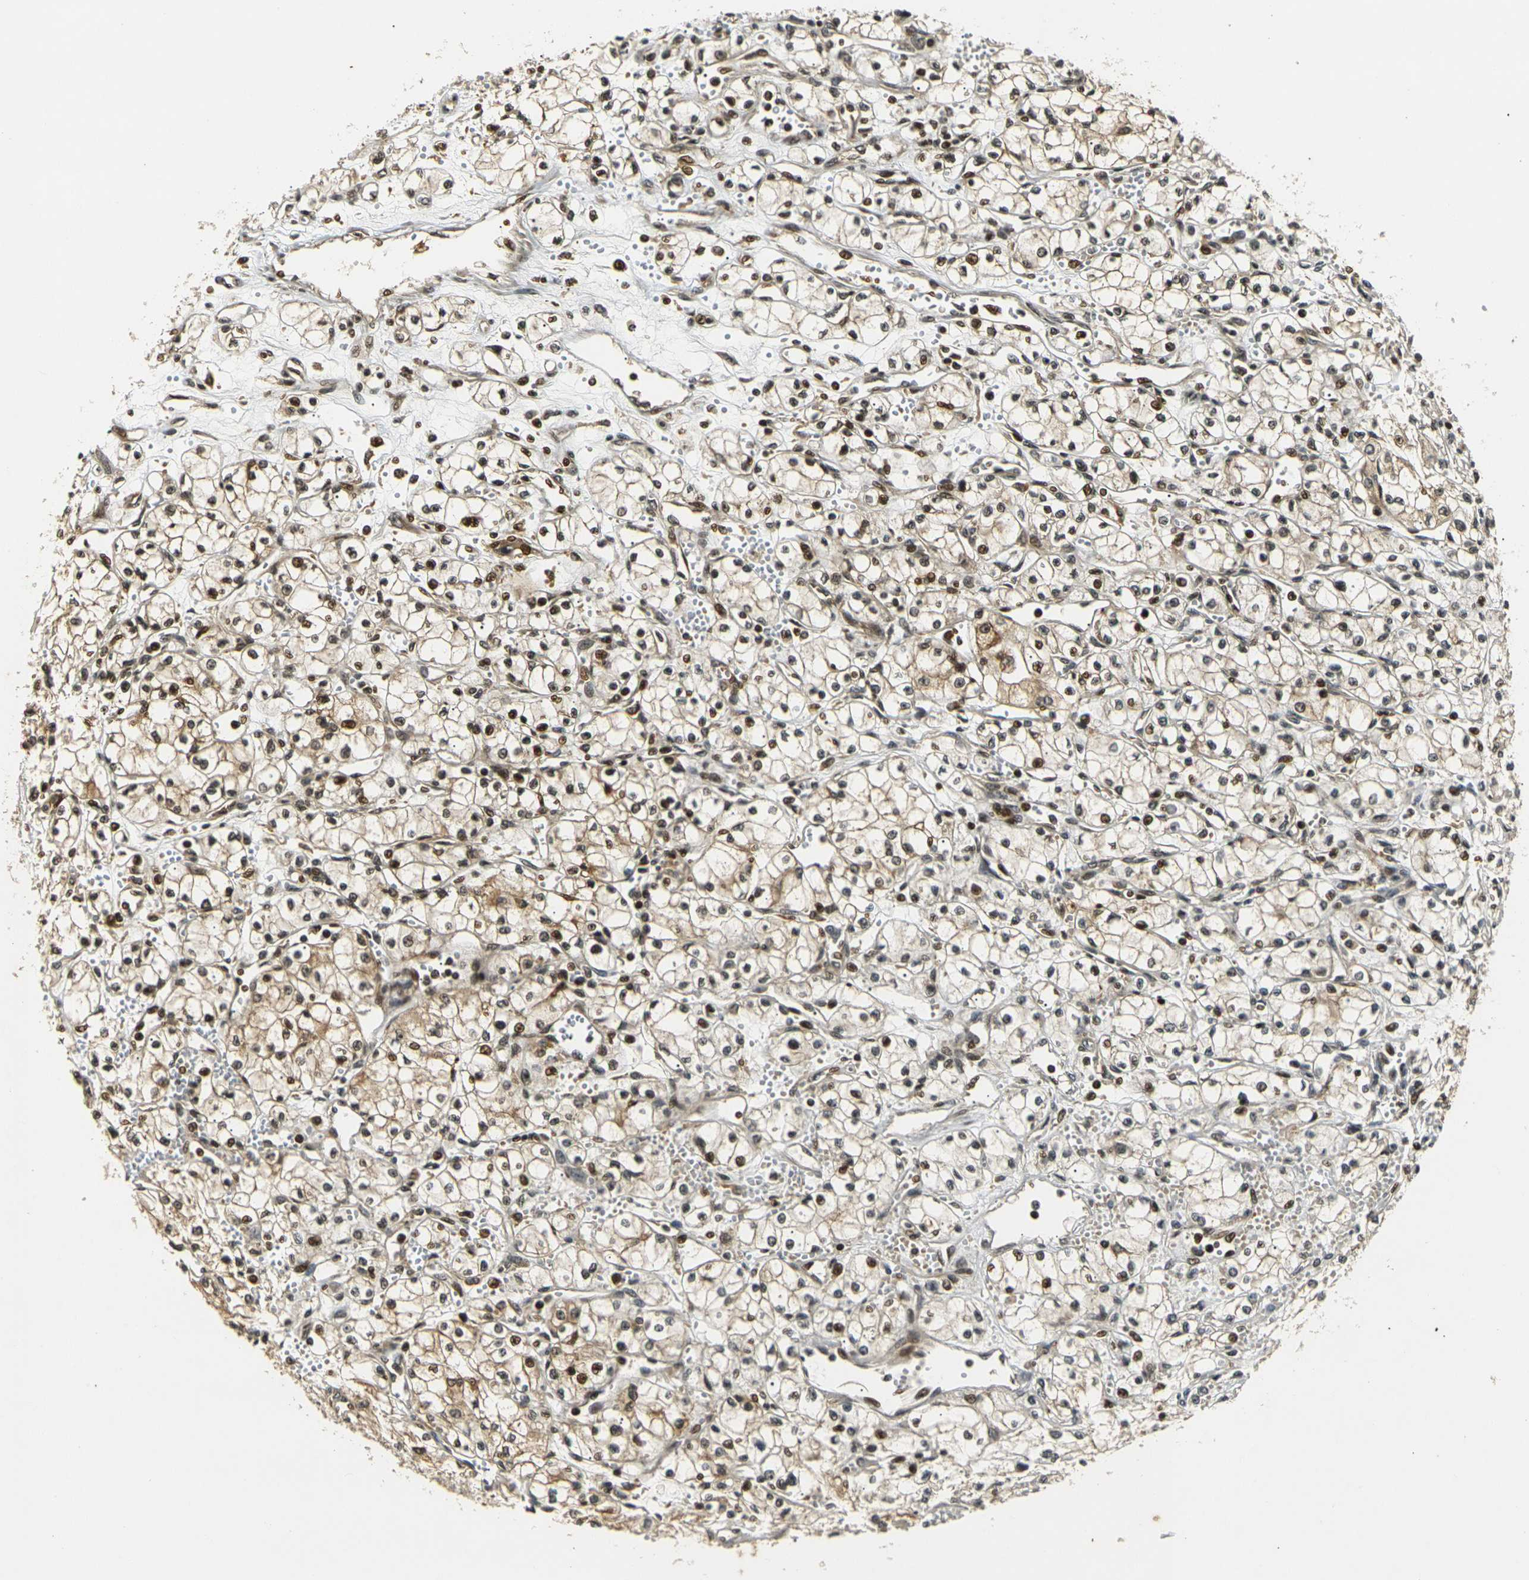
{"staining": {"intensity": "strong", "quantity": ">75%", "location": "cytoplasmic/membranous,nuclear"}, "tissue": "renal cancer", "cell_type": "Tumor cells", "image_type": "cancer", "snomed": [{"axis": "morphology", "description": "Normal tissue, NOS"}, {"axis": "morphology", "description": "Adenocarcinoma, NOS"}, {"axis": "topography", "description": "Kidney"}], "caption": "The histopathology image reveals a brown stain indicating the presence of a protein in the cytoplasmic/membranous and nuclear of tumor cells in renal cancer. The staining was performed using DAB (3,3'-diaminobenzidine) to visualize the protein expression in brown, while the nuclei were stained in blue with hematoxylin (Magnification: 20x).", "gene": "ACTL6A", "patient": {"sex": "male", "age": 59}}